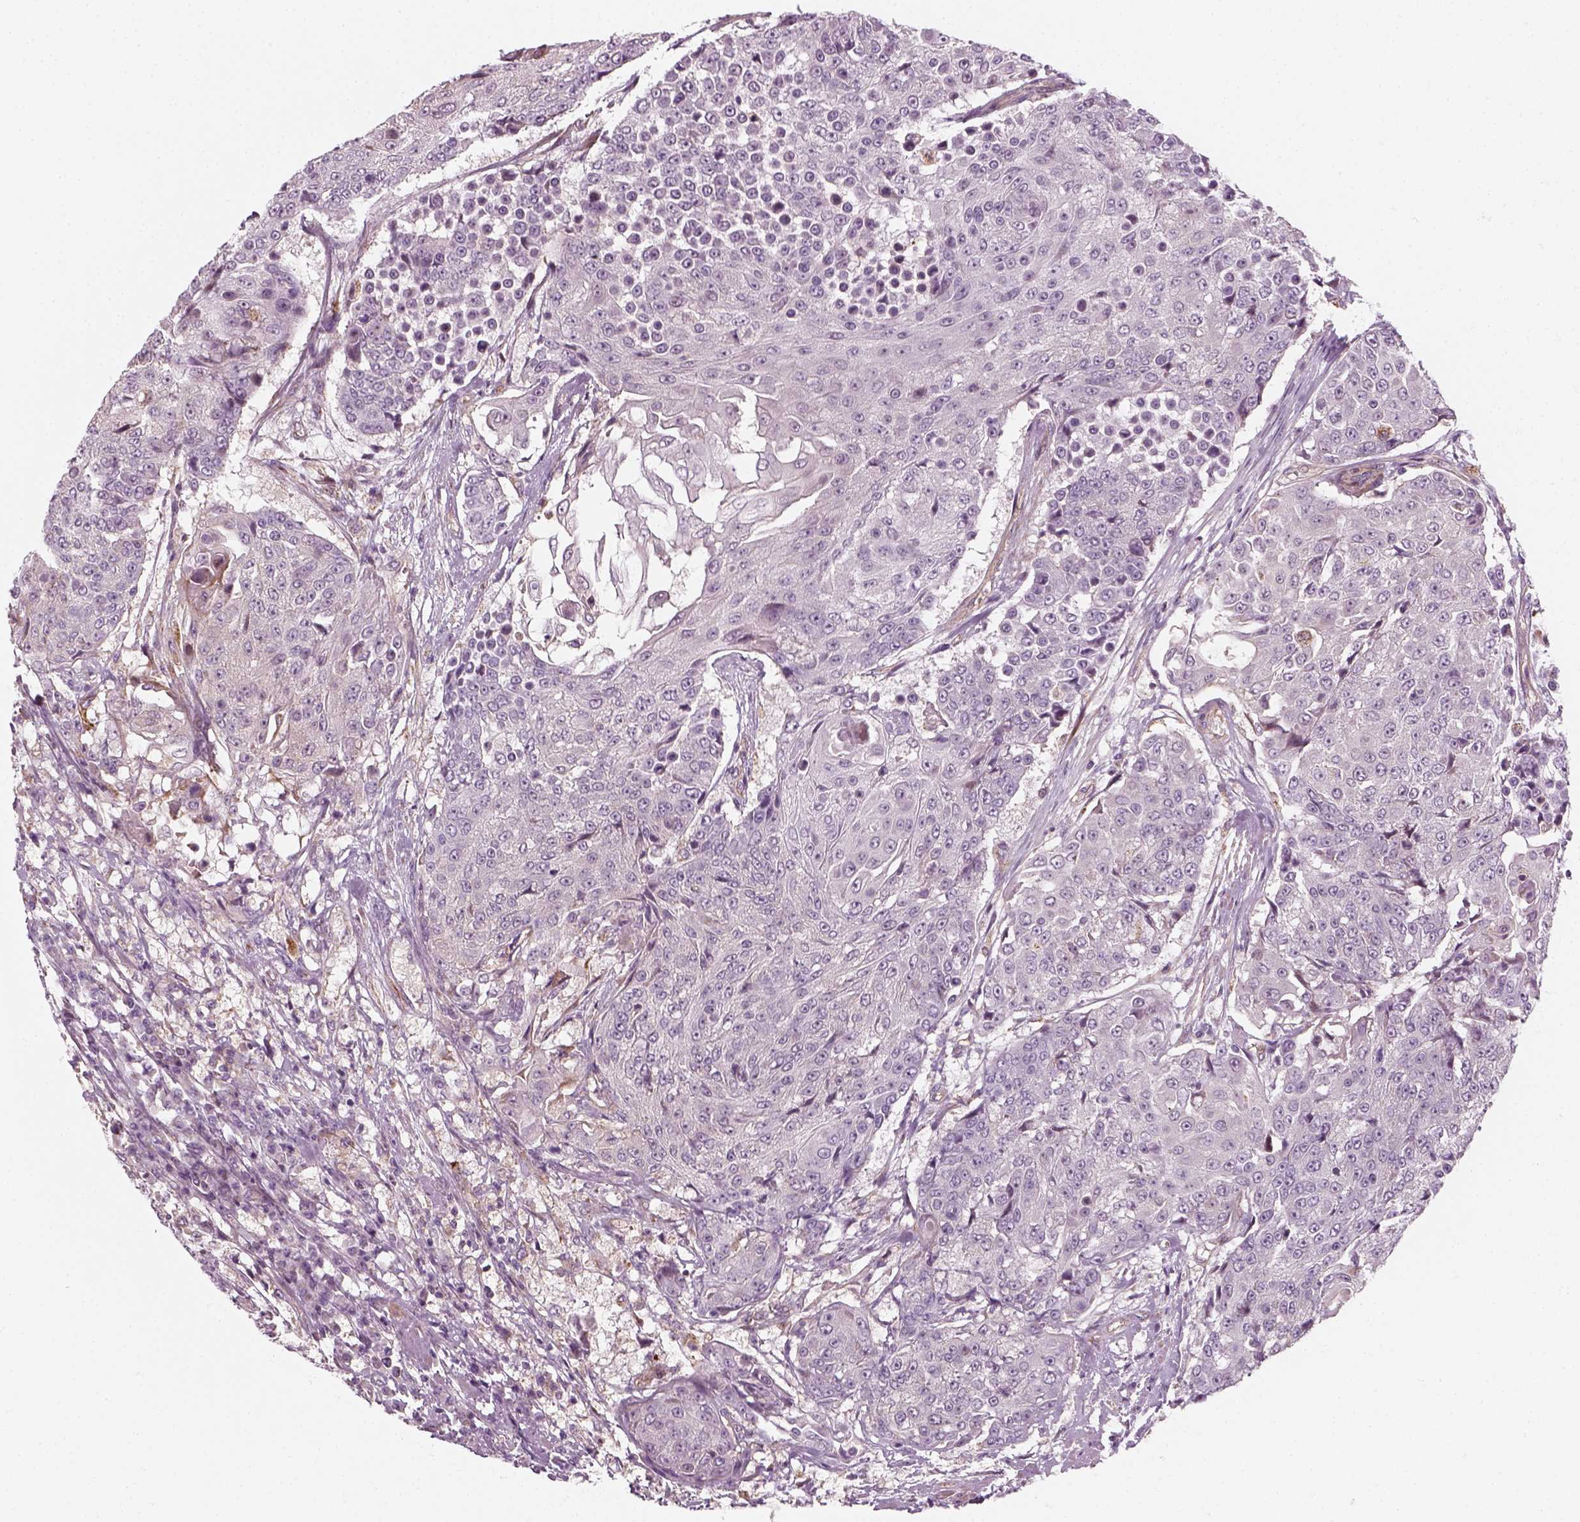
{"staining": {"intensity": "negative", "quantity": "none", "location": "none"}, "tissue": "urothelial cancer", "cell_type": "Tumor cells", "image_type": "cancer", "snomed": [{"axis": "morphology", "description": "Urothelial carcinoma, High grade"}, {"axis": "topography", "description": "Urinary bladder"}], "caption": "Tumor cells are negative for brown protein staining in high-grade urothelial carcinoma.", "gene": "DNASE1L1", "patient": {"sex": "female", "age": 63}}